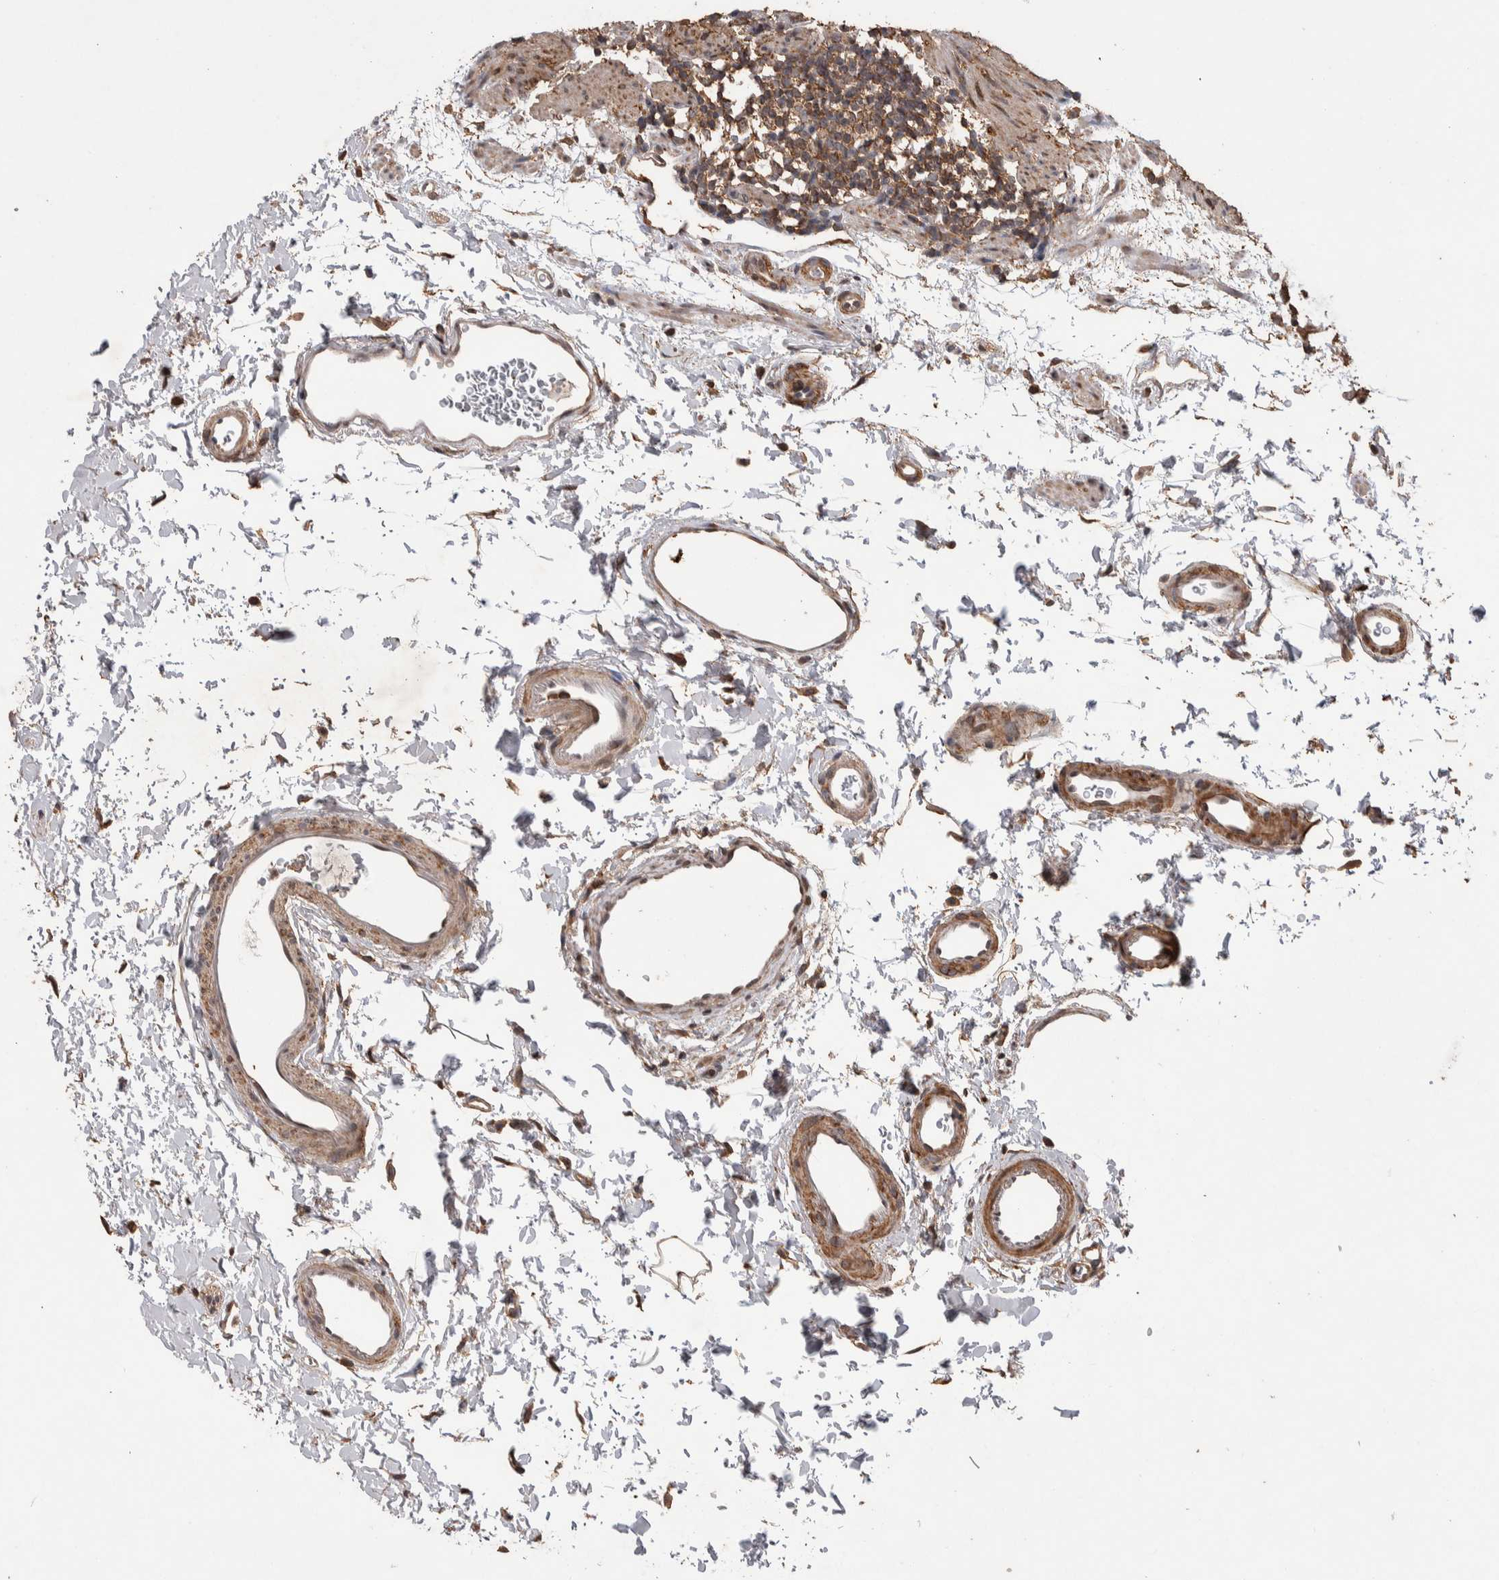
{"staining": {"intensity": "moderate", "quantity": ">75%", "location": "cytoplasmic/membranous"}, "tissue": "rectum", "cell_type": "Glandular cells", "image_type": "normal", "snomed": [{"axis": "morphology", "description": "Normal tissue, NOS"}, {"axis": "topography", "description": "Rectum"}], "caption": "Moderate cytoplasmic/membranous positivity for a protein is seen in about >75% of glandular cells of benign rectum using immunohistochemistry (IHC).", "gene": "DVL2", "patient": {"sex": "female", "age": 65}}